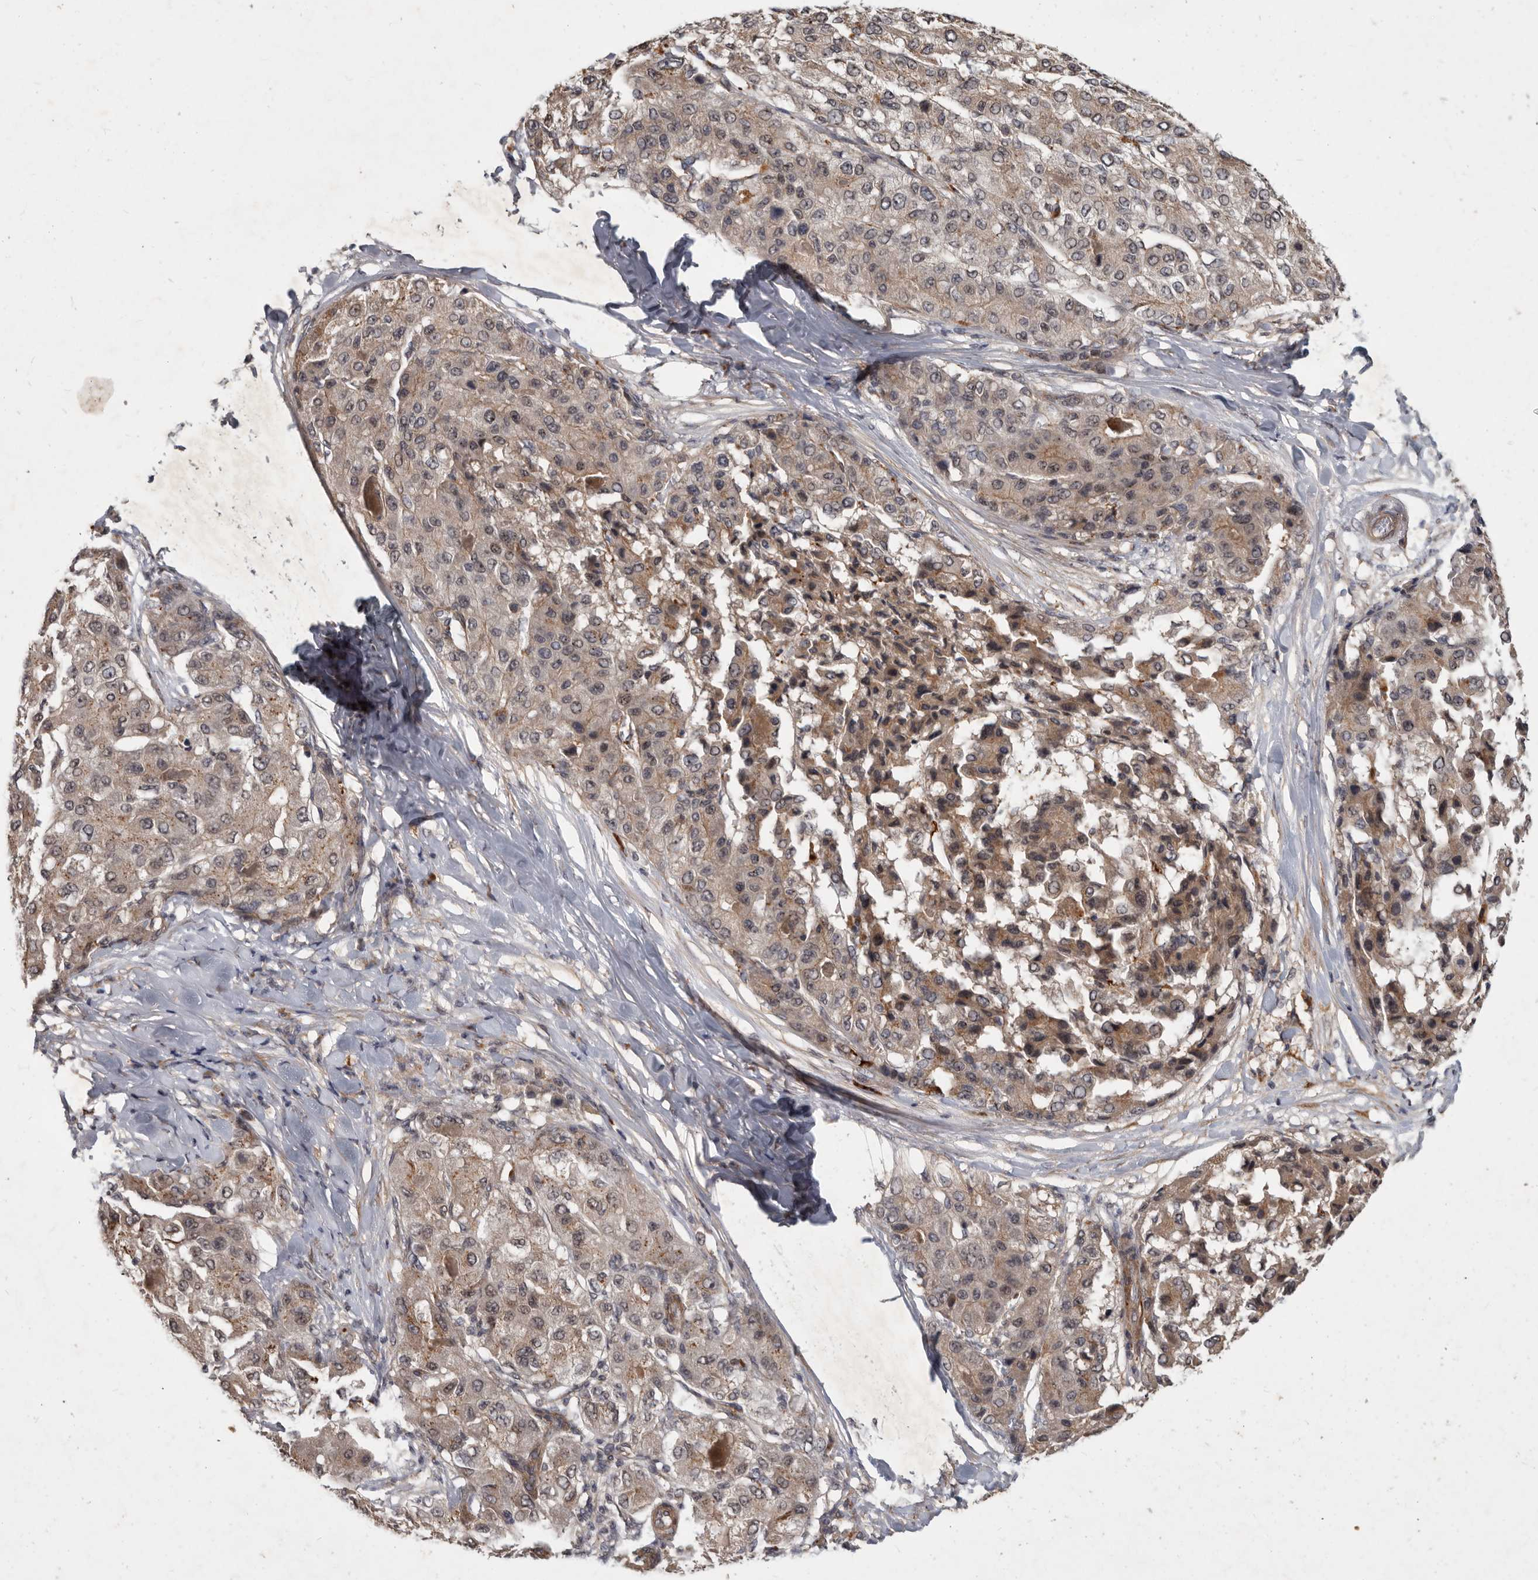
{"staining": {"intensity": "weak", "quantity": ">75%", "location": "cytoplasmic/membranous,nuclear"}, "tissue": "liver cancer", "cell_type": "Tumor cells", "image_type": "cancer", "snomed": [{"axis": "morphology", "description": "Carcinoma, Hepatocellular, NOS"}, {"axis": "topography", "description": "Liver"}], "caption": "Liver hepatocellular carcinoma stained with immunohistochemistry (IHC) demonstrates weak cytoplasmic/membranous and nuclear staining in approximately >75% of tumor cells. The staining is performed using DAB (3,3'-diaminobenzidine) brown chromogen to label protein expression. The nuclei are counter-stained blue using hematoxylin.", "gene": "DNAJC28", "patient": {"sex": "male", "age": 80}}